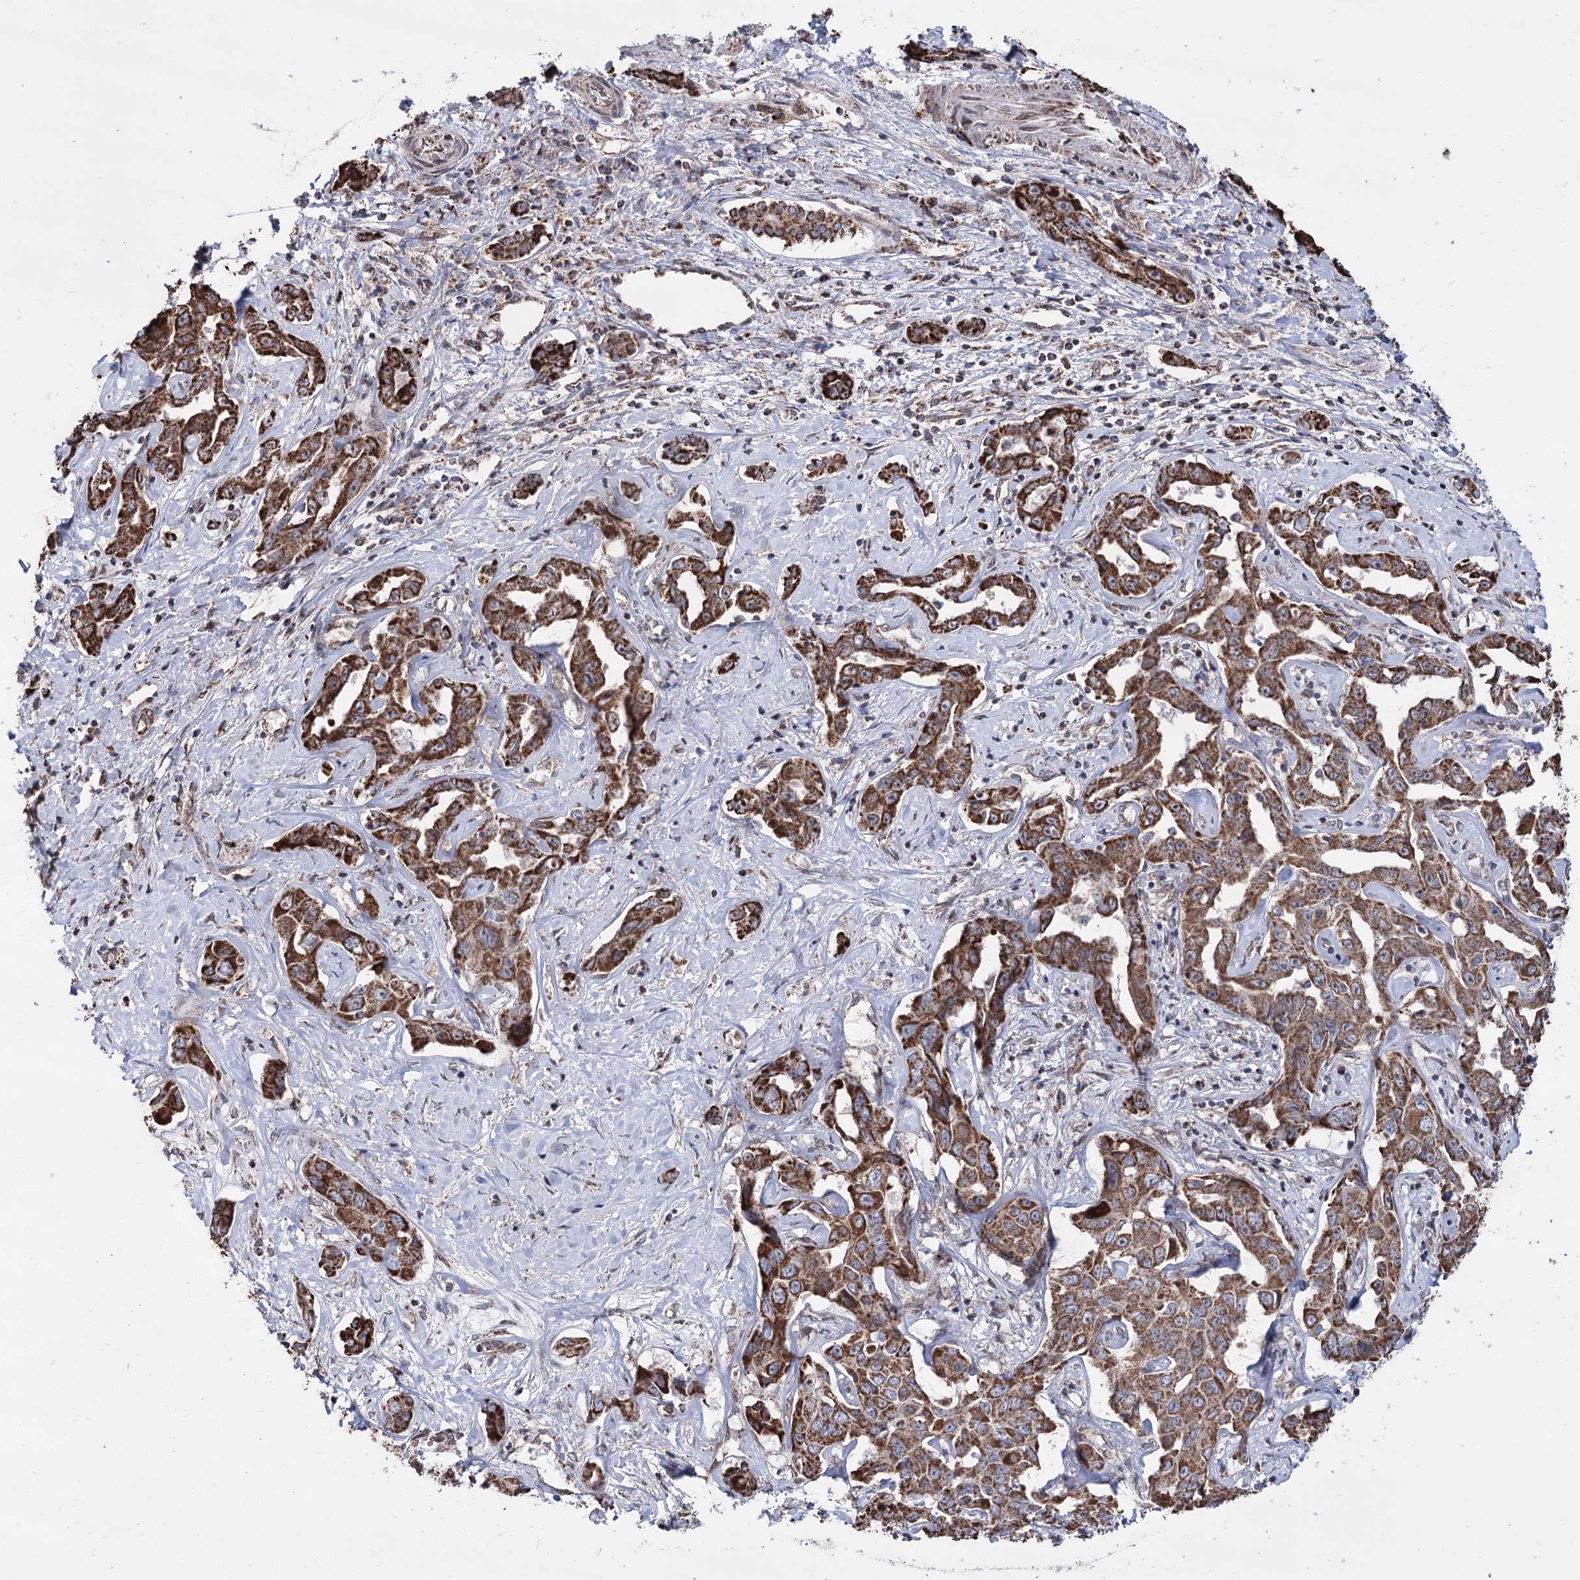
{"staining": {"intensity": "strong", "quantity": ">75%", "location": "cytoplasmic/membranous"}, "tissue": "liver cancer", "cell_type": "Tumor cells", "image_type": "cancer", "snomed": [{"axis": "morphology", "description": "Cholangiocarcinoma"}, {"axis": "topography", "description": "Liver"}], "caption": "Protein staining of liver cancer tissue demonstrates strong cytoplasmic/membranous positivity in approximately >75% of tumor cells.", "gene": "CREB3L4", "patient": {"sex": "male", "age": 59}}